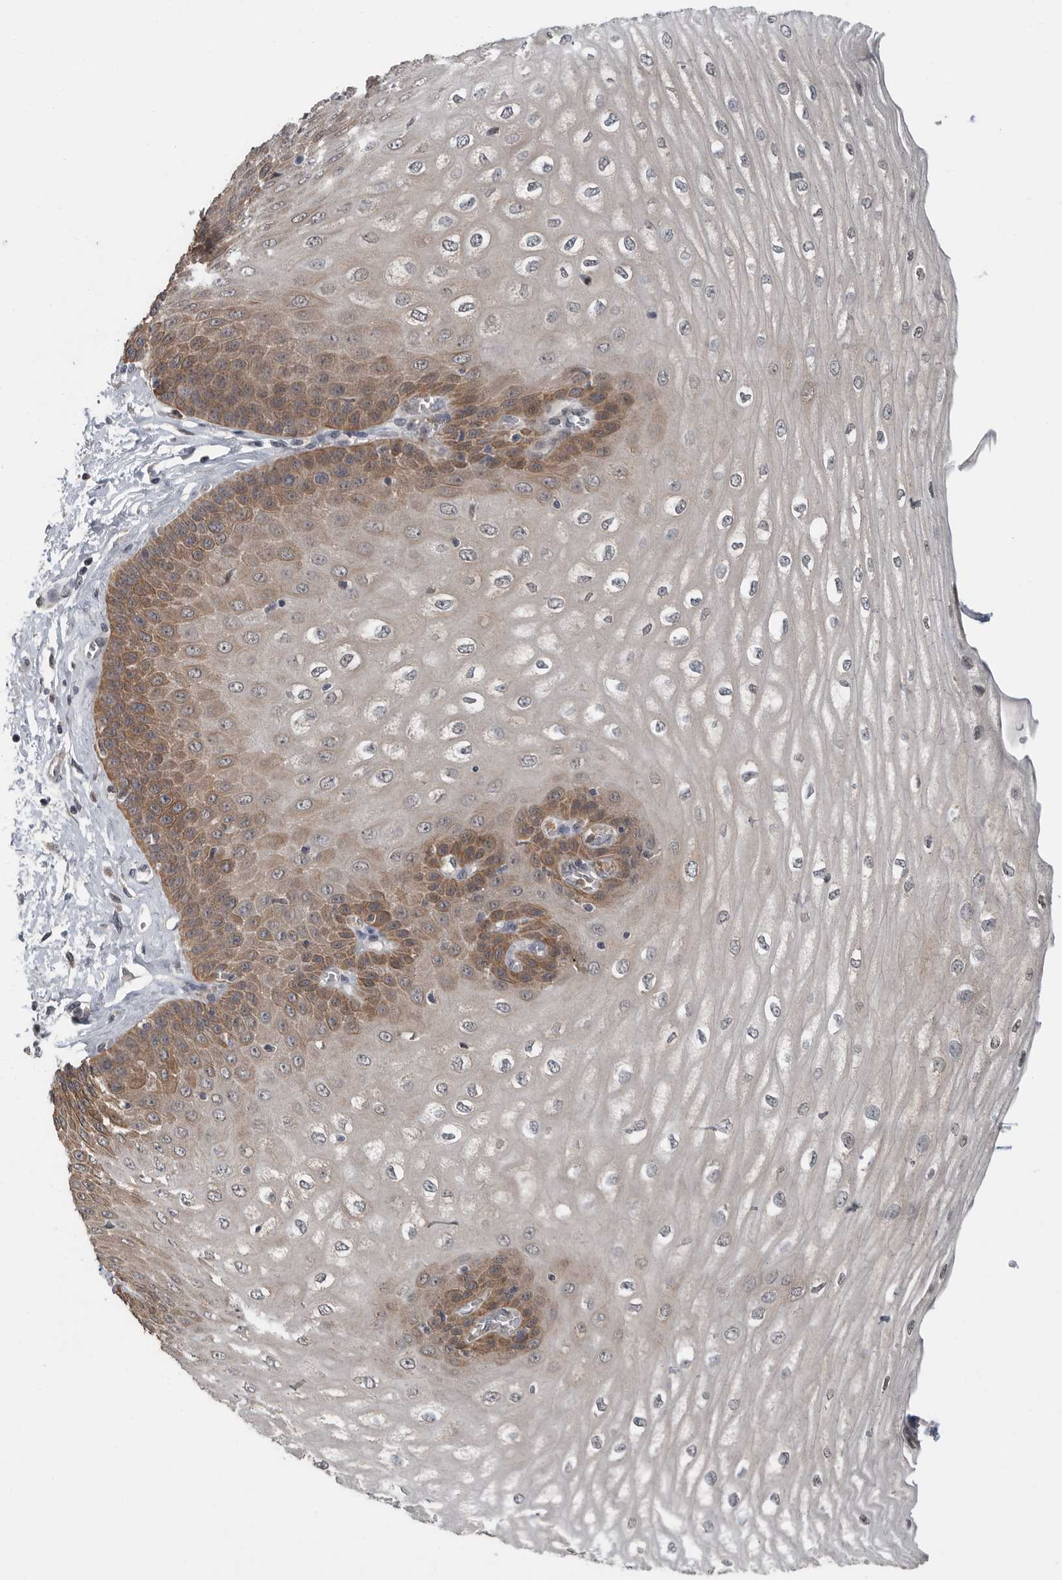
{"staining": {"intensity": "moderate", "quantity": "<25%", "location": "cytoplasmic/membranous"}, "tissue": "esophagus", "cell_type": "Squamous epithelial cells", "image_type": "normal", "snomed": [{"axis": "morphology", "description": "Normal tissue, NOS"}, {"axis": "topography", "description": "Esophagus"}], "caption": "An immunohistochemistry micrograph of unremarkable tissue is shown. Protein staining in brown labels moderate cytoplasmic/membranous positivity in esophagus within squamous epithelial cells. The protein is stained brown, and the nuclei are stained in blue (DAB (3,3'-diaminobenzidine) IHC with brightfield microscopy, high magnification).", "gene": "SCP2", "patient": {"sex": "male", "age": 60}}